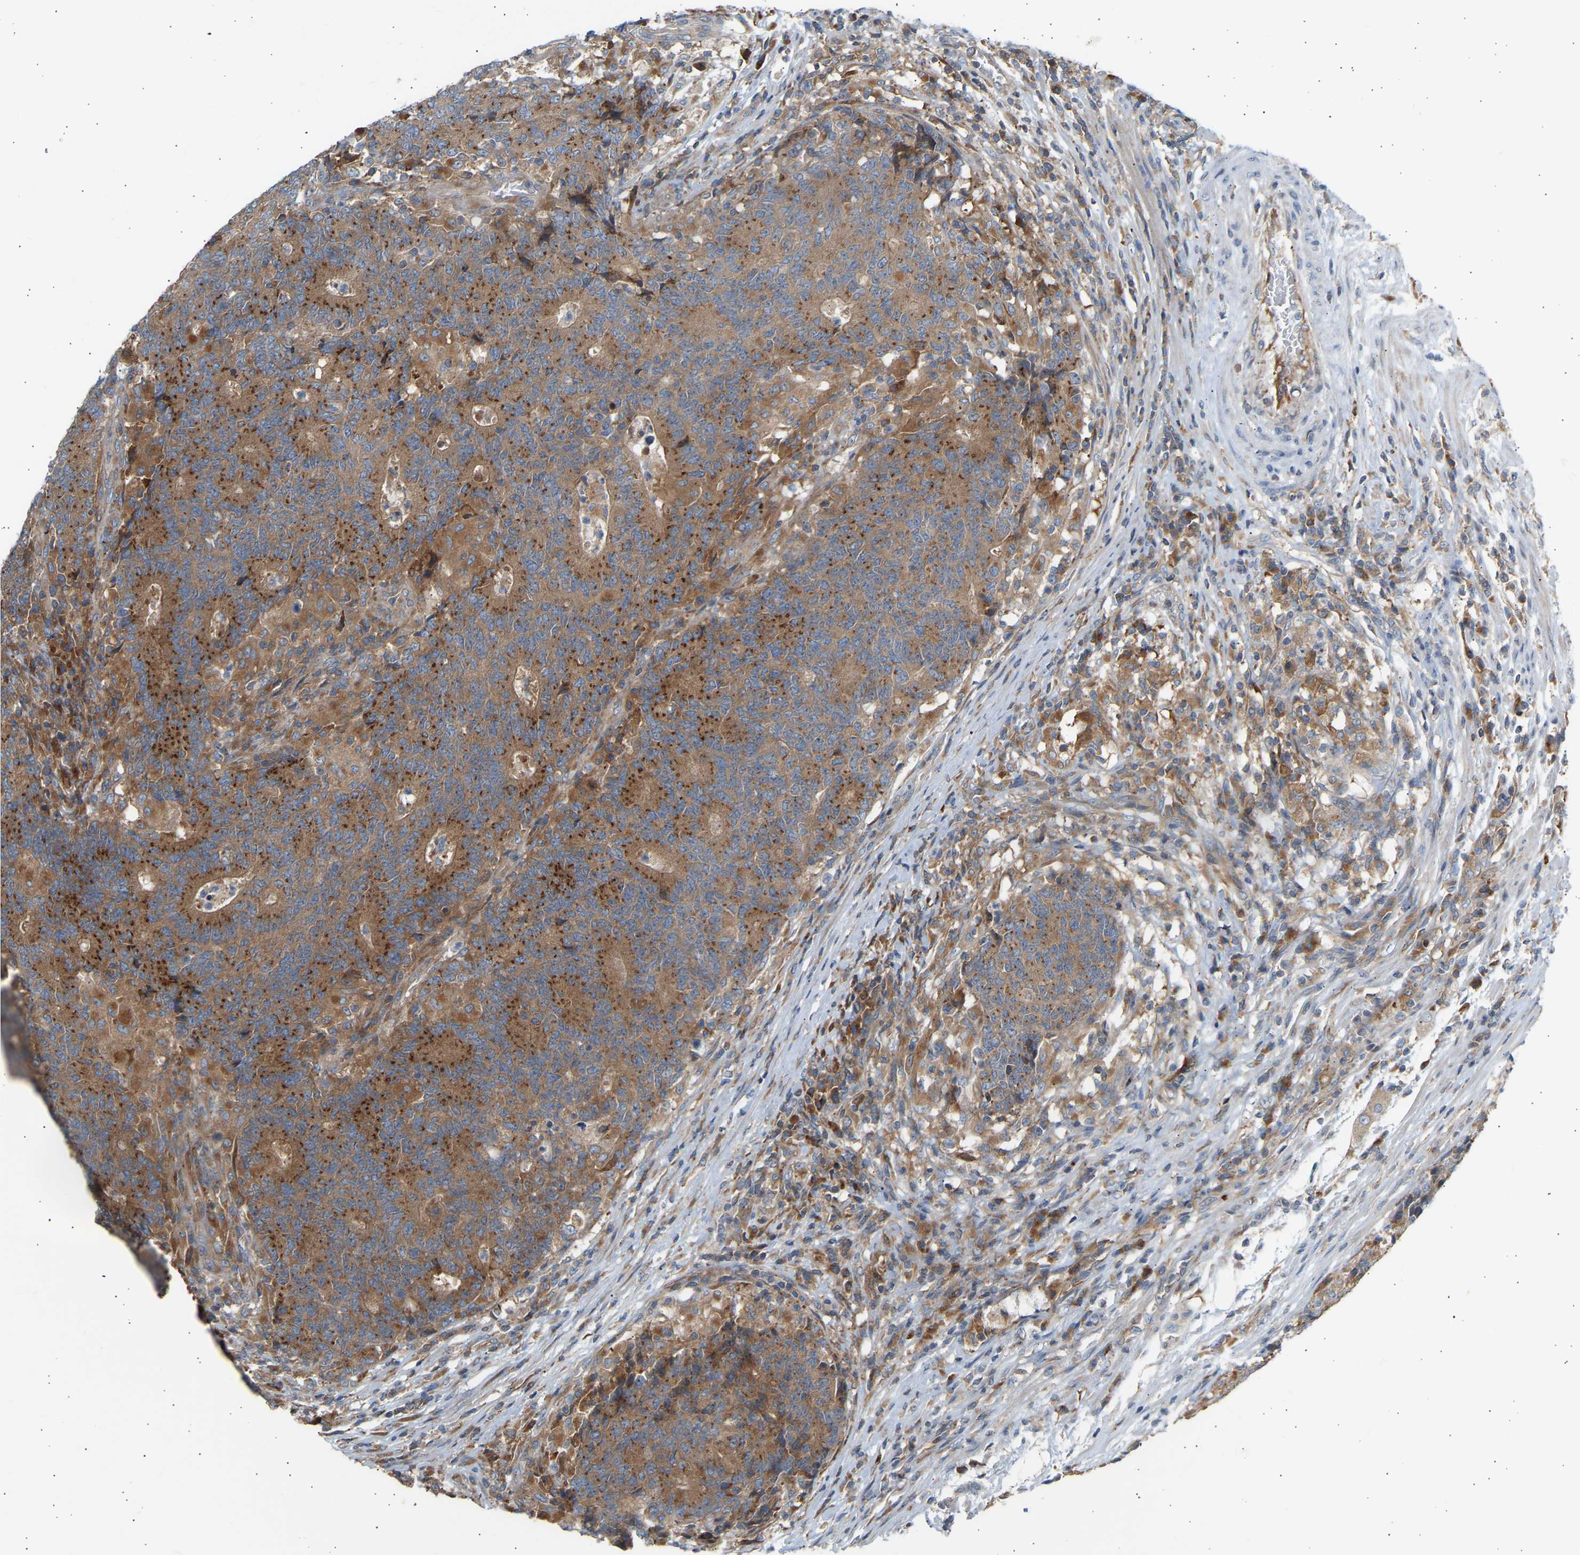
{"staining": {"intensity": "moderate", "quantity": ">75%", "location": "cytoplasmic/membranous"}, "tissue": "colorectal cancer", "cell_type": "Tumor cells", "image_type": "cancer", "snomed": [{"axis": "morphology", "description": "Normal tissue, NOS"}, {"axis": "morphology", "description": "Adenocarcinoma, NOS"}, {"axis": "topography", "description": "Colon"}], "caption": "Colorectal cancer tissue demonstrates moderate cytoplasmic/membranous positivity in about >75% of tumor cells", "gene": "GCN1", "patient": {"sex": "female", "age": 75}}